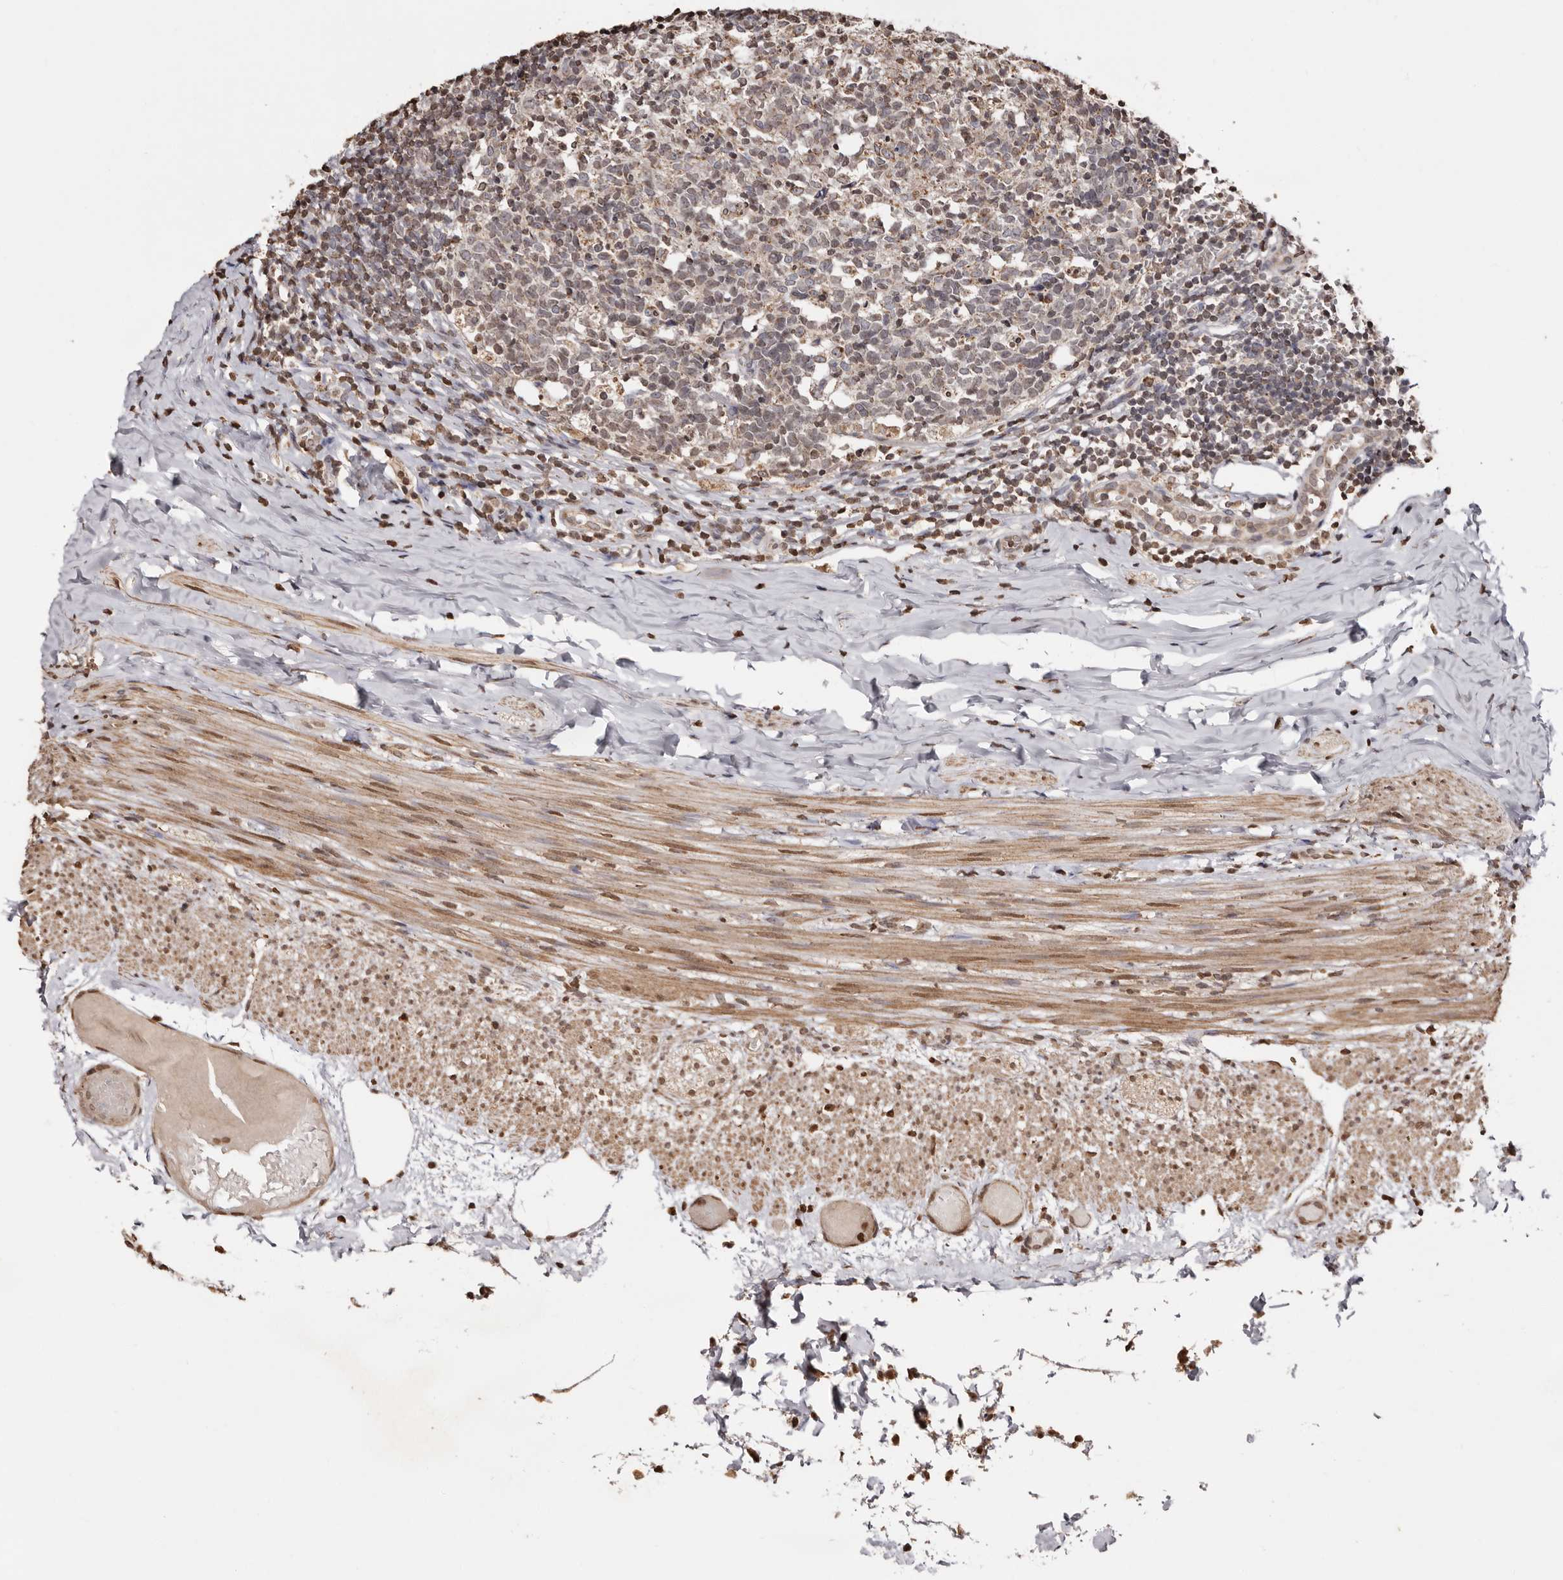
{"staining": {"intensity": "moderate", "quantity": ">75%", "location": "cytoplasmic/membranous,nuclear"}, "tissue": "appendix", "cell_type": "Glandular cells", "image_type": "normal", "snomed": [{"axis": "morphology", "description": "Normal tissue, NOS"}, {"axis": "topography", "description": "Appendix"}], "caption": "High-magnification brightfield microscopy of normal appendix stained with DAB (3,3'-diaminobenzidine) (brown) and counterstained with hematoxylin (blue). glandular cells exhibit moderate cytoplasmic/membranous,nuclear staining is appreciated in approximately>75% of cells.", "gene": "CCDC190", "patient": {"sex": "male", "age": 8}}